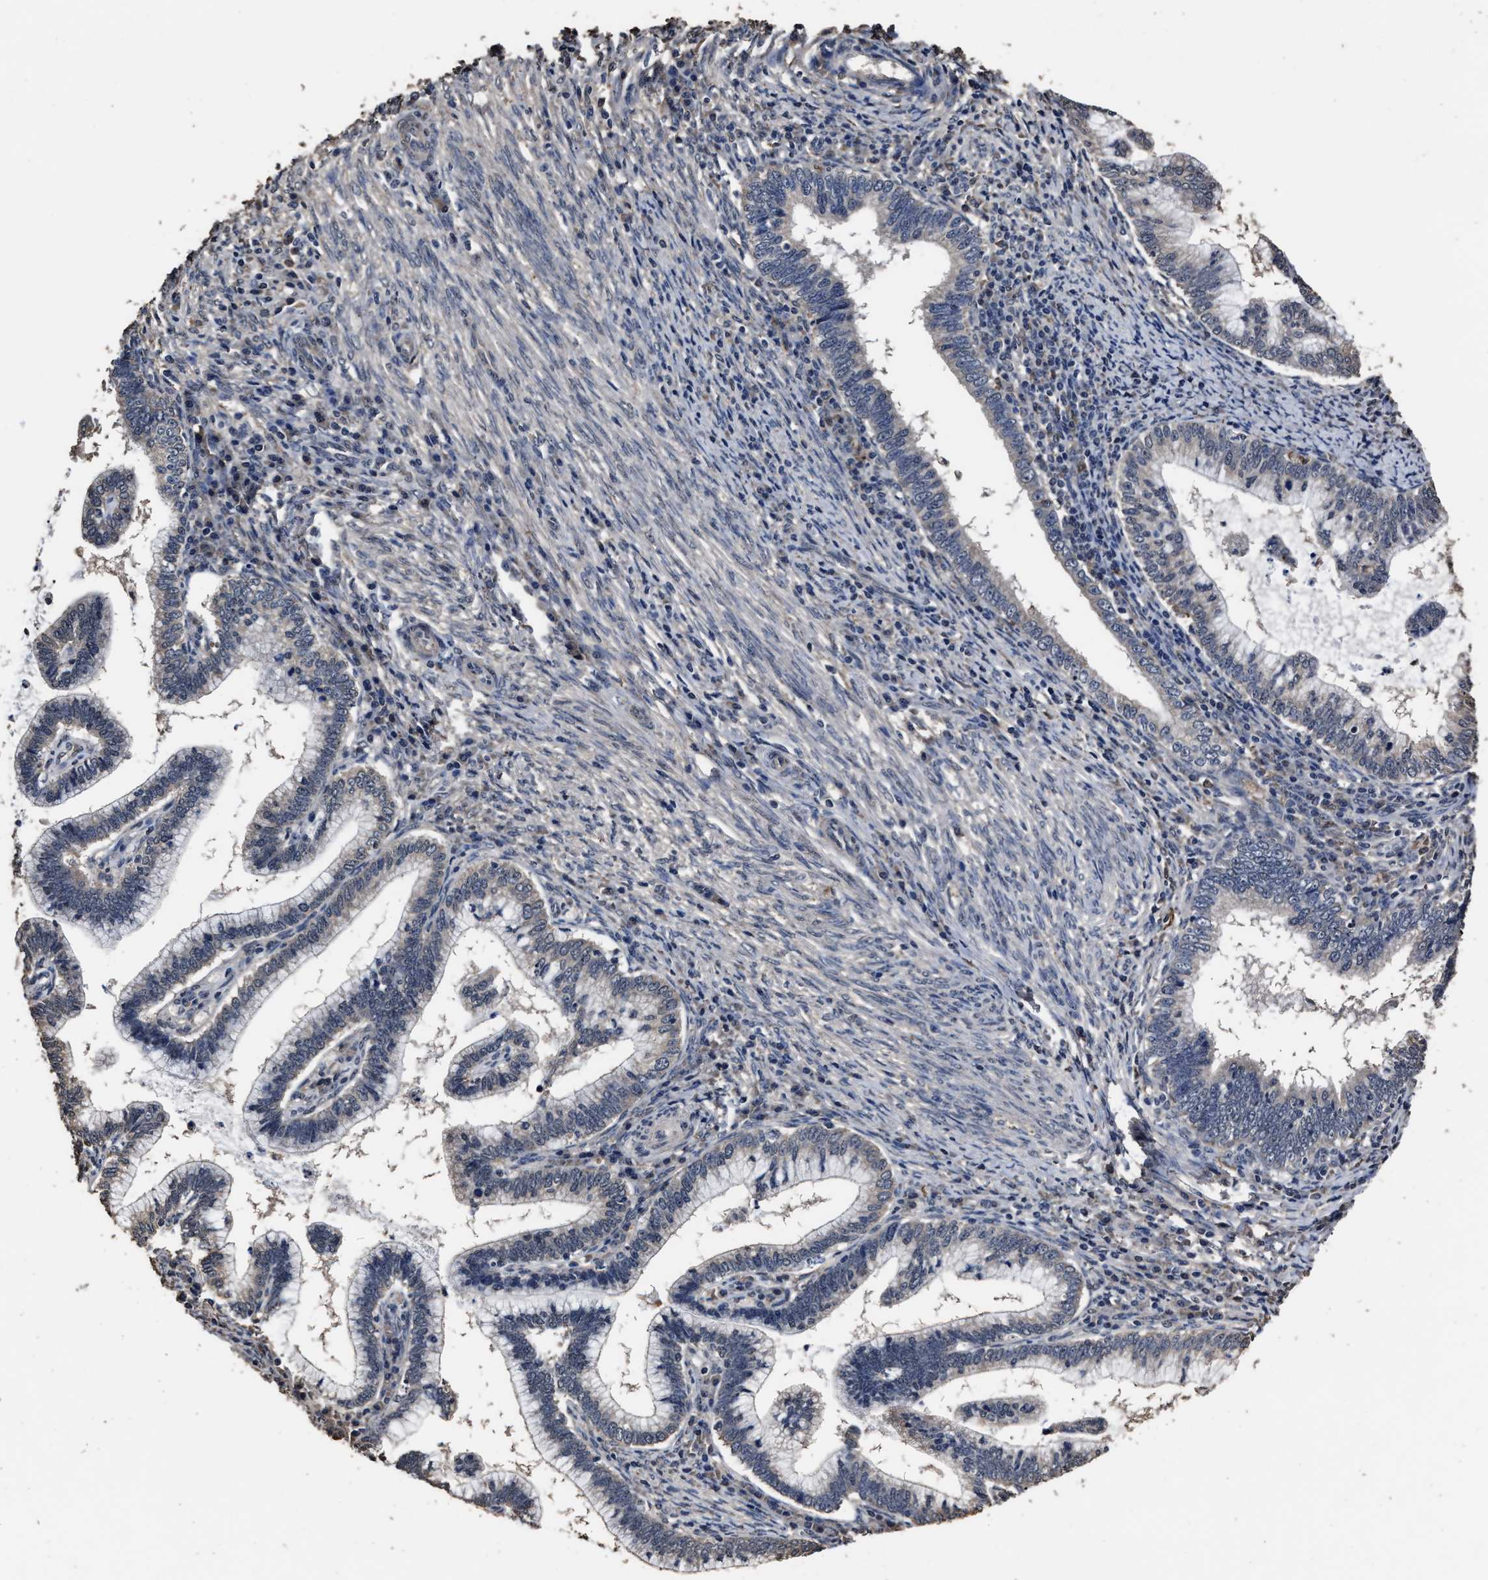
{"staining": {"intensity": "negative", "quantity": "none", "location": "none"}, "tissue": "cervical cancer", "cell_type": "Tumor cells", "image_type": "cancer", "snomed": [{"axis": "morphology", "description": "Adenocarcinoma, NOS"}, {"axis": "topography", "description": "Cervix"}], "caption": "The photomicrograph shows no staining of tumor cells in cervical cancer. (DAB immunohistochemistry (IHC) with hematoxylin counter stain).", "gene": "RSBN1L", "patient": {"sex": "female", "age": 36}}